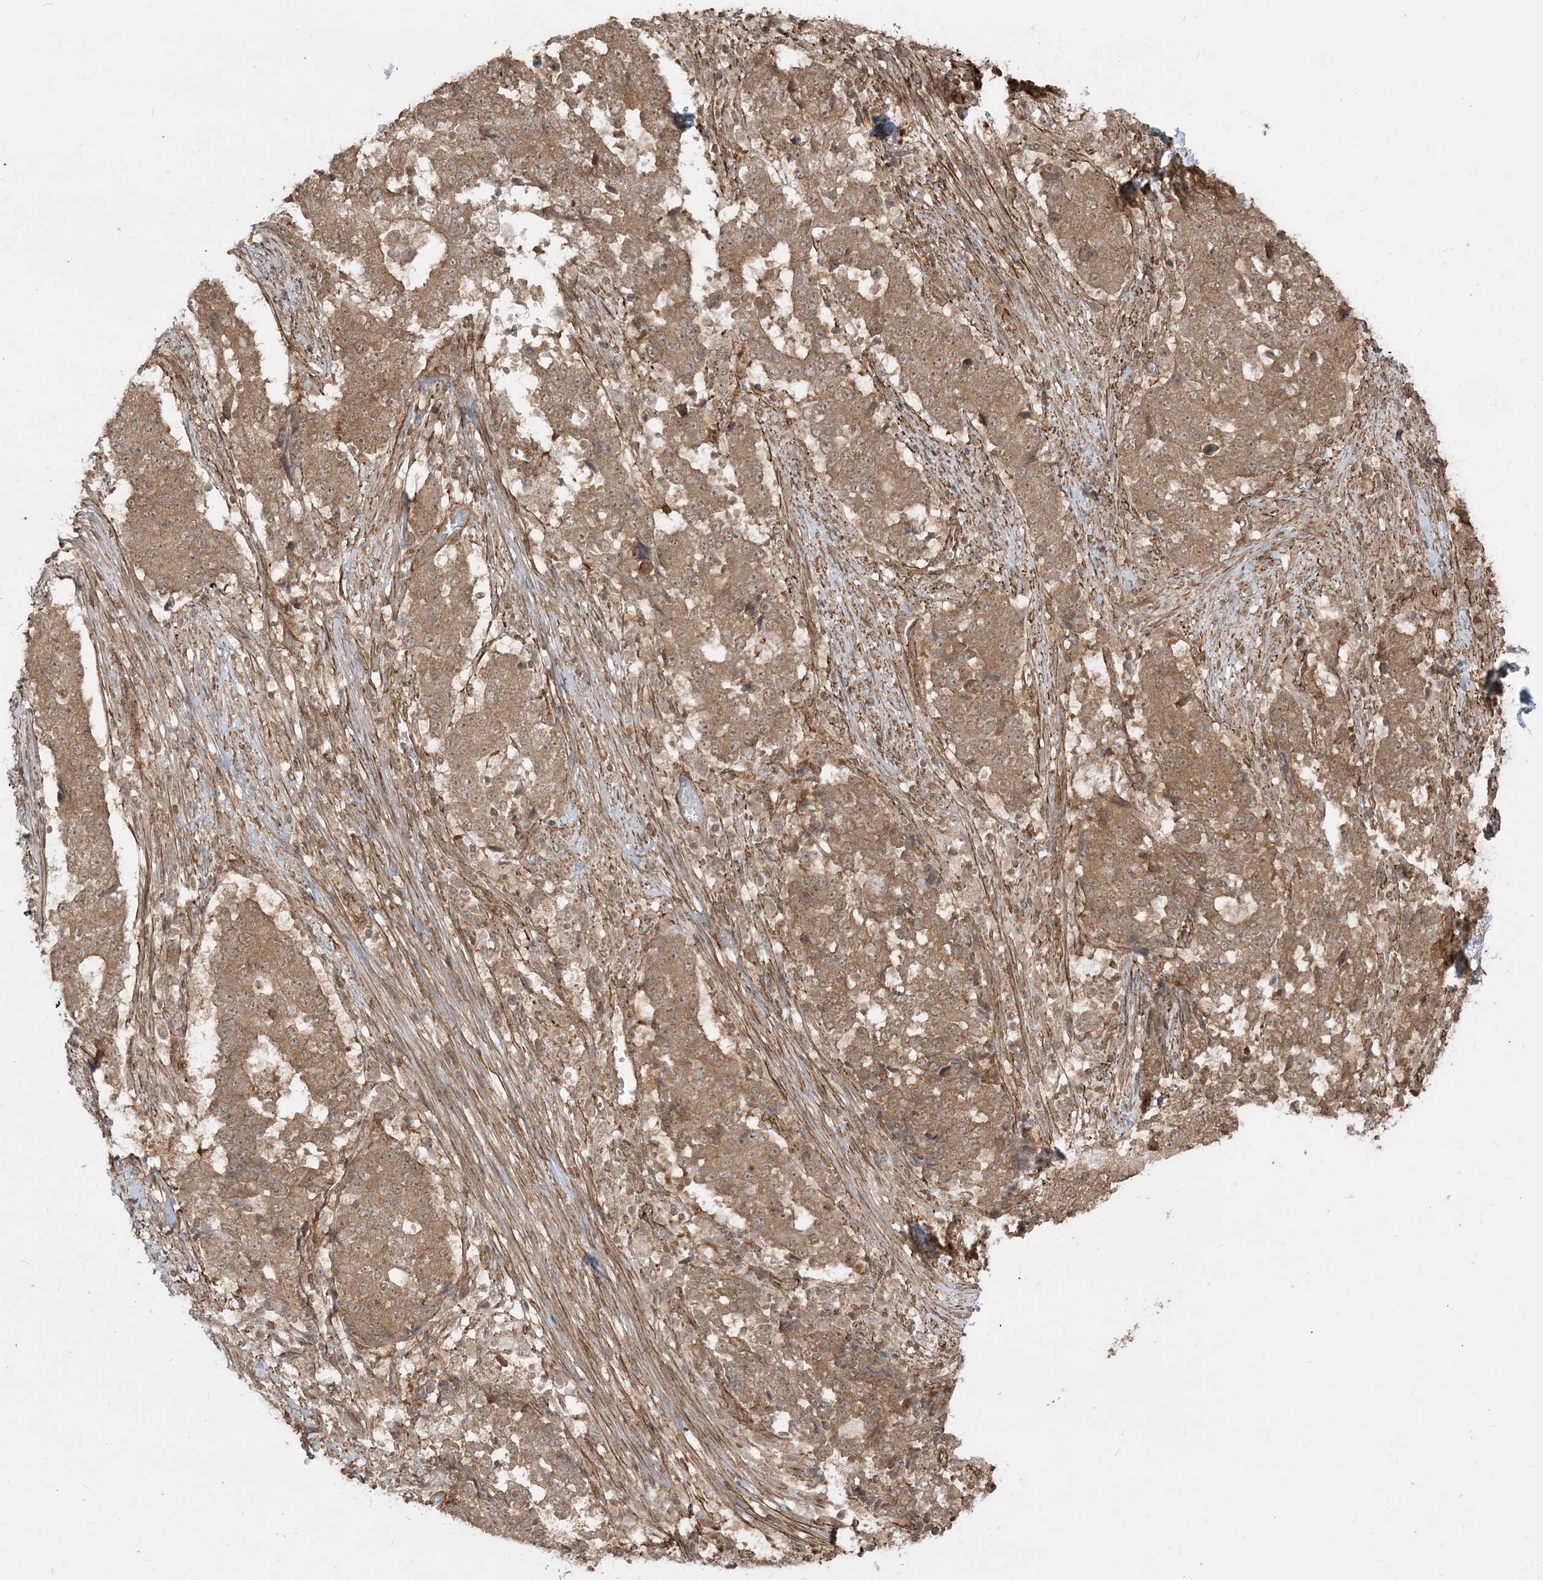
{"staining": {"intensity": "moderate", "quantity": ">75%", "location": "cytoplasmic/membranous"}, "tissue": "stomach cancer", "cell_type": "Tumor cells", "image_type": "cancer", "snomed": [{"axis": "morphology", "description": "Adenocarcinoma, NOS"}, {"axis": "topography", "description": "Stomach"}], "caption": "Immunohistochemical staining of stomach cancer demonstrates medium levels of moderate cytoplasmic/membranous protein expression in about >75% of tumor cells.", "gene": "TBCC", "patient": {"sex": "male", "age": 59}}